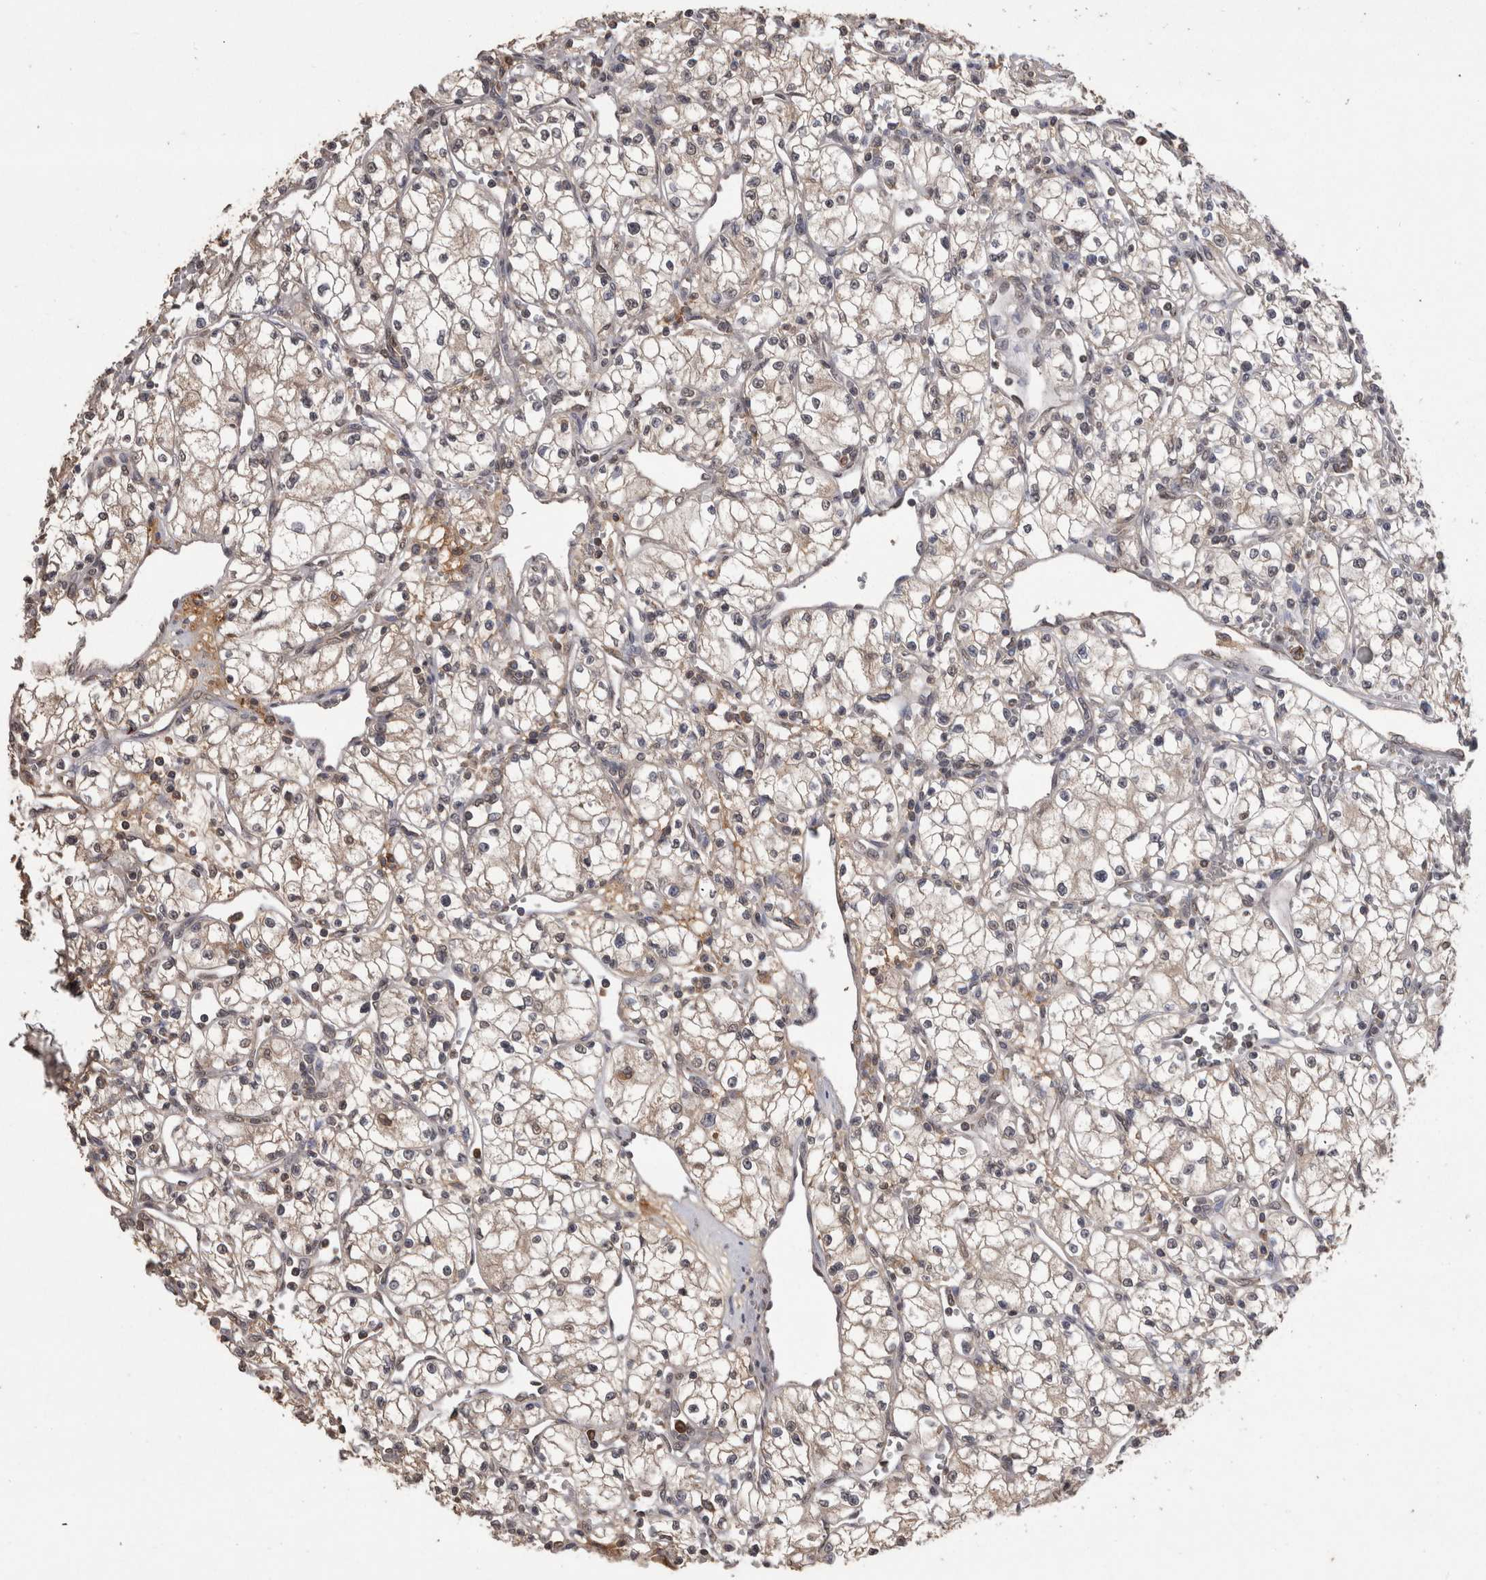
{"staining": {"intensity": "weak", "quantity": "25%-75%", "location": "cytoplasmic/membranous"}, "tissue": "renal cancer", "cell_type": "Tumor cells", "image_type": "cancer", "snomed": [{"axis": "morphology", "description": "Normal tissue, NOS"}, {"axis": "morphology", "description": "Adenocarcinoma, NOS"}, {"axis": "topography", "description": "Kidney"}], "caption": "A micrograph of human renal adenocarcinoma stained for a protein displays weak cytoplasmic/membranous brown staining in tumor cells.", "gene": "PREP", "patient": {"sex": "male", "age": 59}}